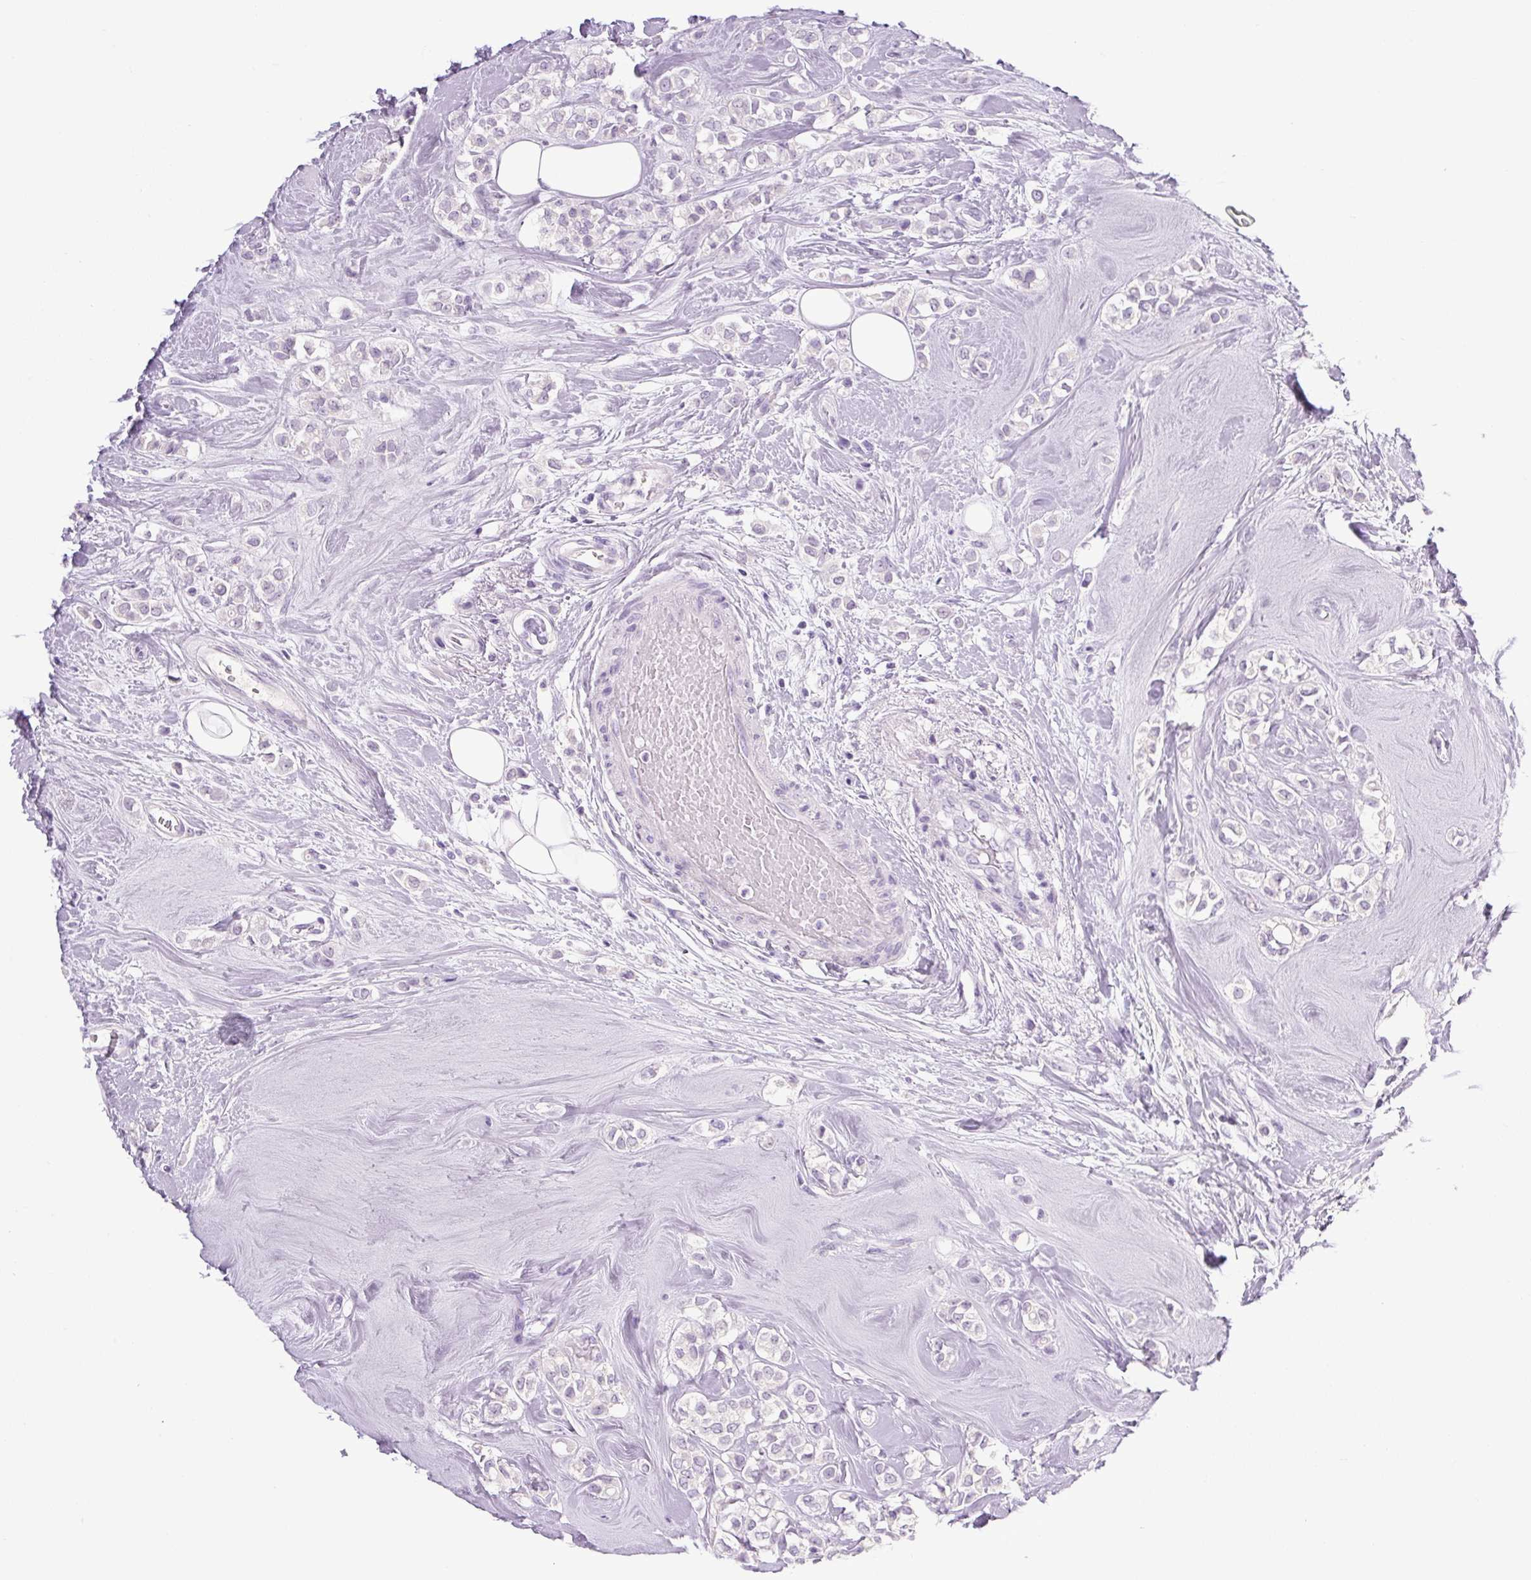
{"staining": {"intensity": "negative", "quantity": "none", "location": "none"}, "tissue": "breast cancer", "cell_type": "Tumor cells", "image_type": "cancer", "snomed": [{"axis": "morphology", "description": "Lobular carcinoma"}, {"axis": "topography", "description": "Breast"}], "caption": "DAB (3,3'-diaminobenzidine) immunohistochemical staining of breast cancer displays no significant staining in tumor cells.", "gene": "COL9A2", "patient": {"sex": "female", "age": 68}}